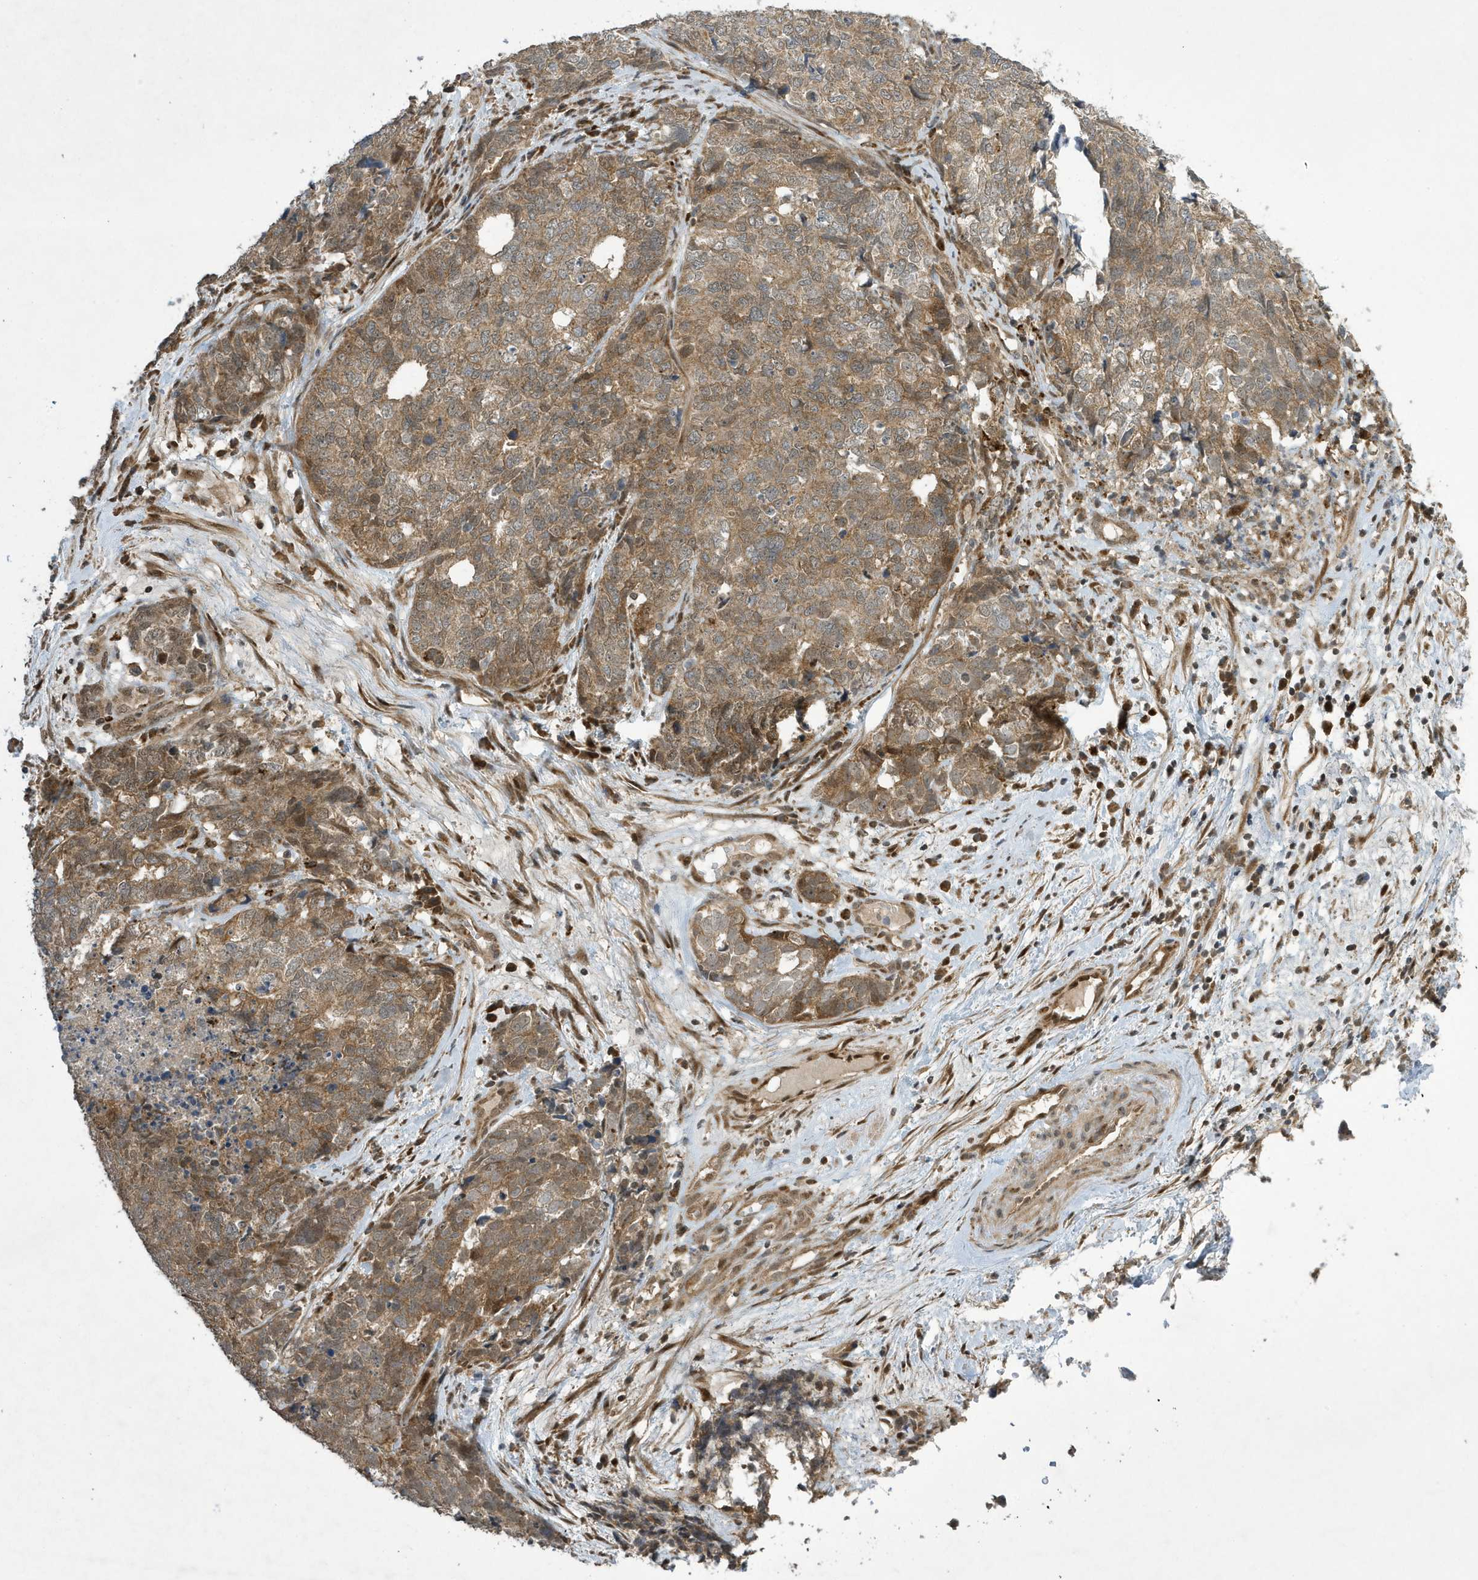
{"staining": {"intensity": "moderate", "quantity": ">75%", "location": "cytoplasmic/membranous"}, "tissue": "cervical cancer", "cell_type": "Tumor cells", "image_type": "cancer", "snomed": [{"axis": "morphology", "description": "Squamous cell carcinoma, NOS"}, {"axis": "topography", "description": "Cervix"}], "caption": "Immunohistochemical staining of cervical cancer displays moderate cytoplasmic/membranous protein expression in approximately >75% of tumor cells.", "gene": "NCOA7", "patient": {"sex": "female", "age": 63}}